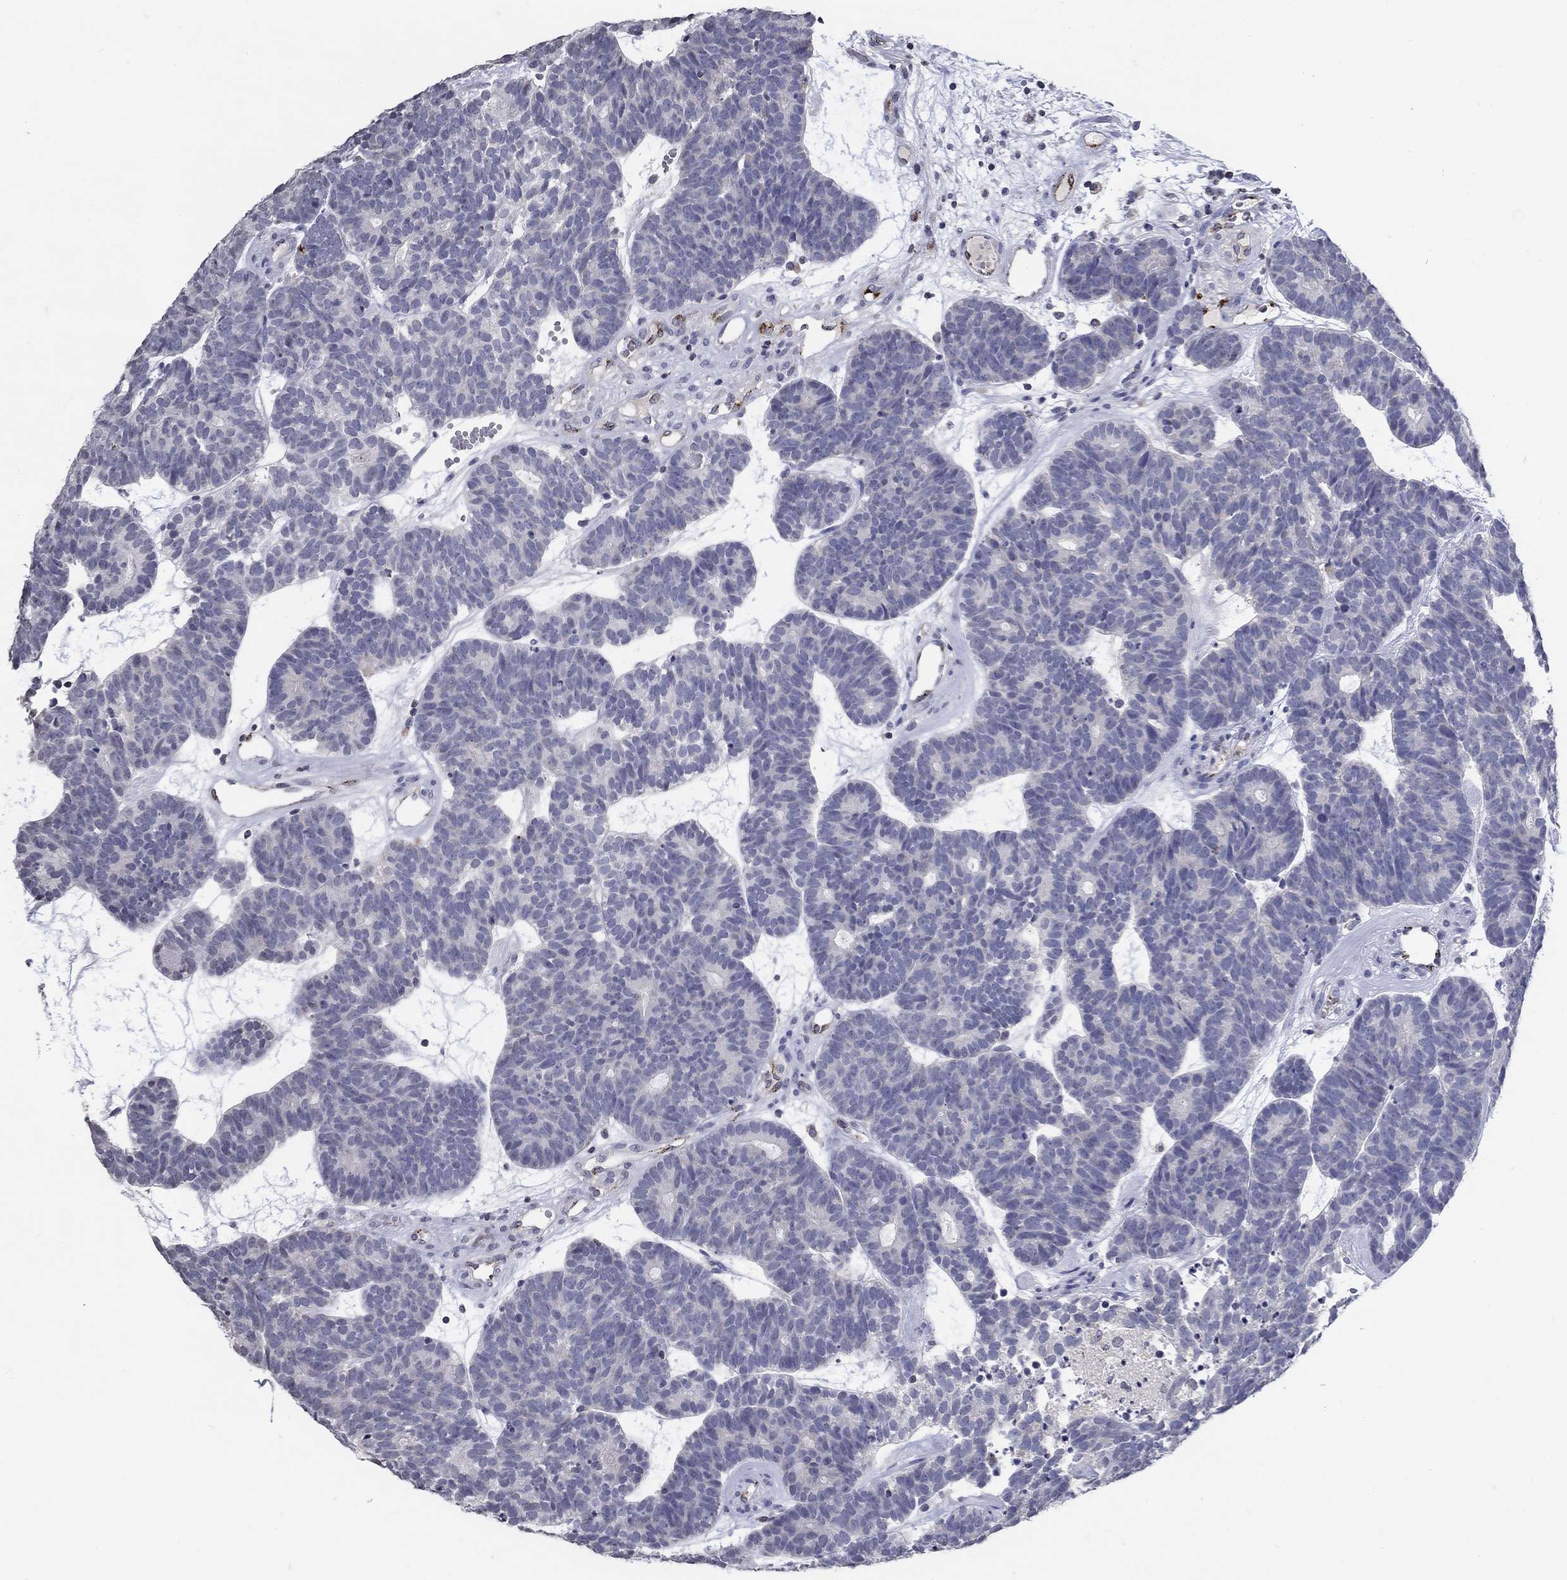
{"staining": {"intensity": "negative", "quantity": "none", "location": "none"}, "tissue": "head and neck cancer", "cell_type": "Tumor cells", "image_type": "cancer", "snomed": [{"axis": "morphology", "description": "Adenocarcinoma, NOS"}, {"axis": "topography", "description": "Head-Neck"}], "caption": "Immunohistochemical staining of head and neck adenocarcinoma demonstrates no significant staining in tumor cells.", "gene": "TINAG", "patient": {"sex": "female", "age": 81}}